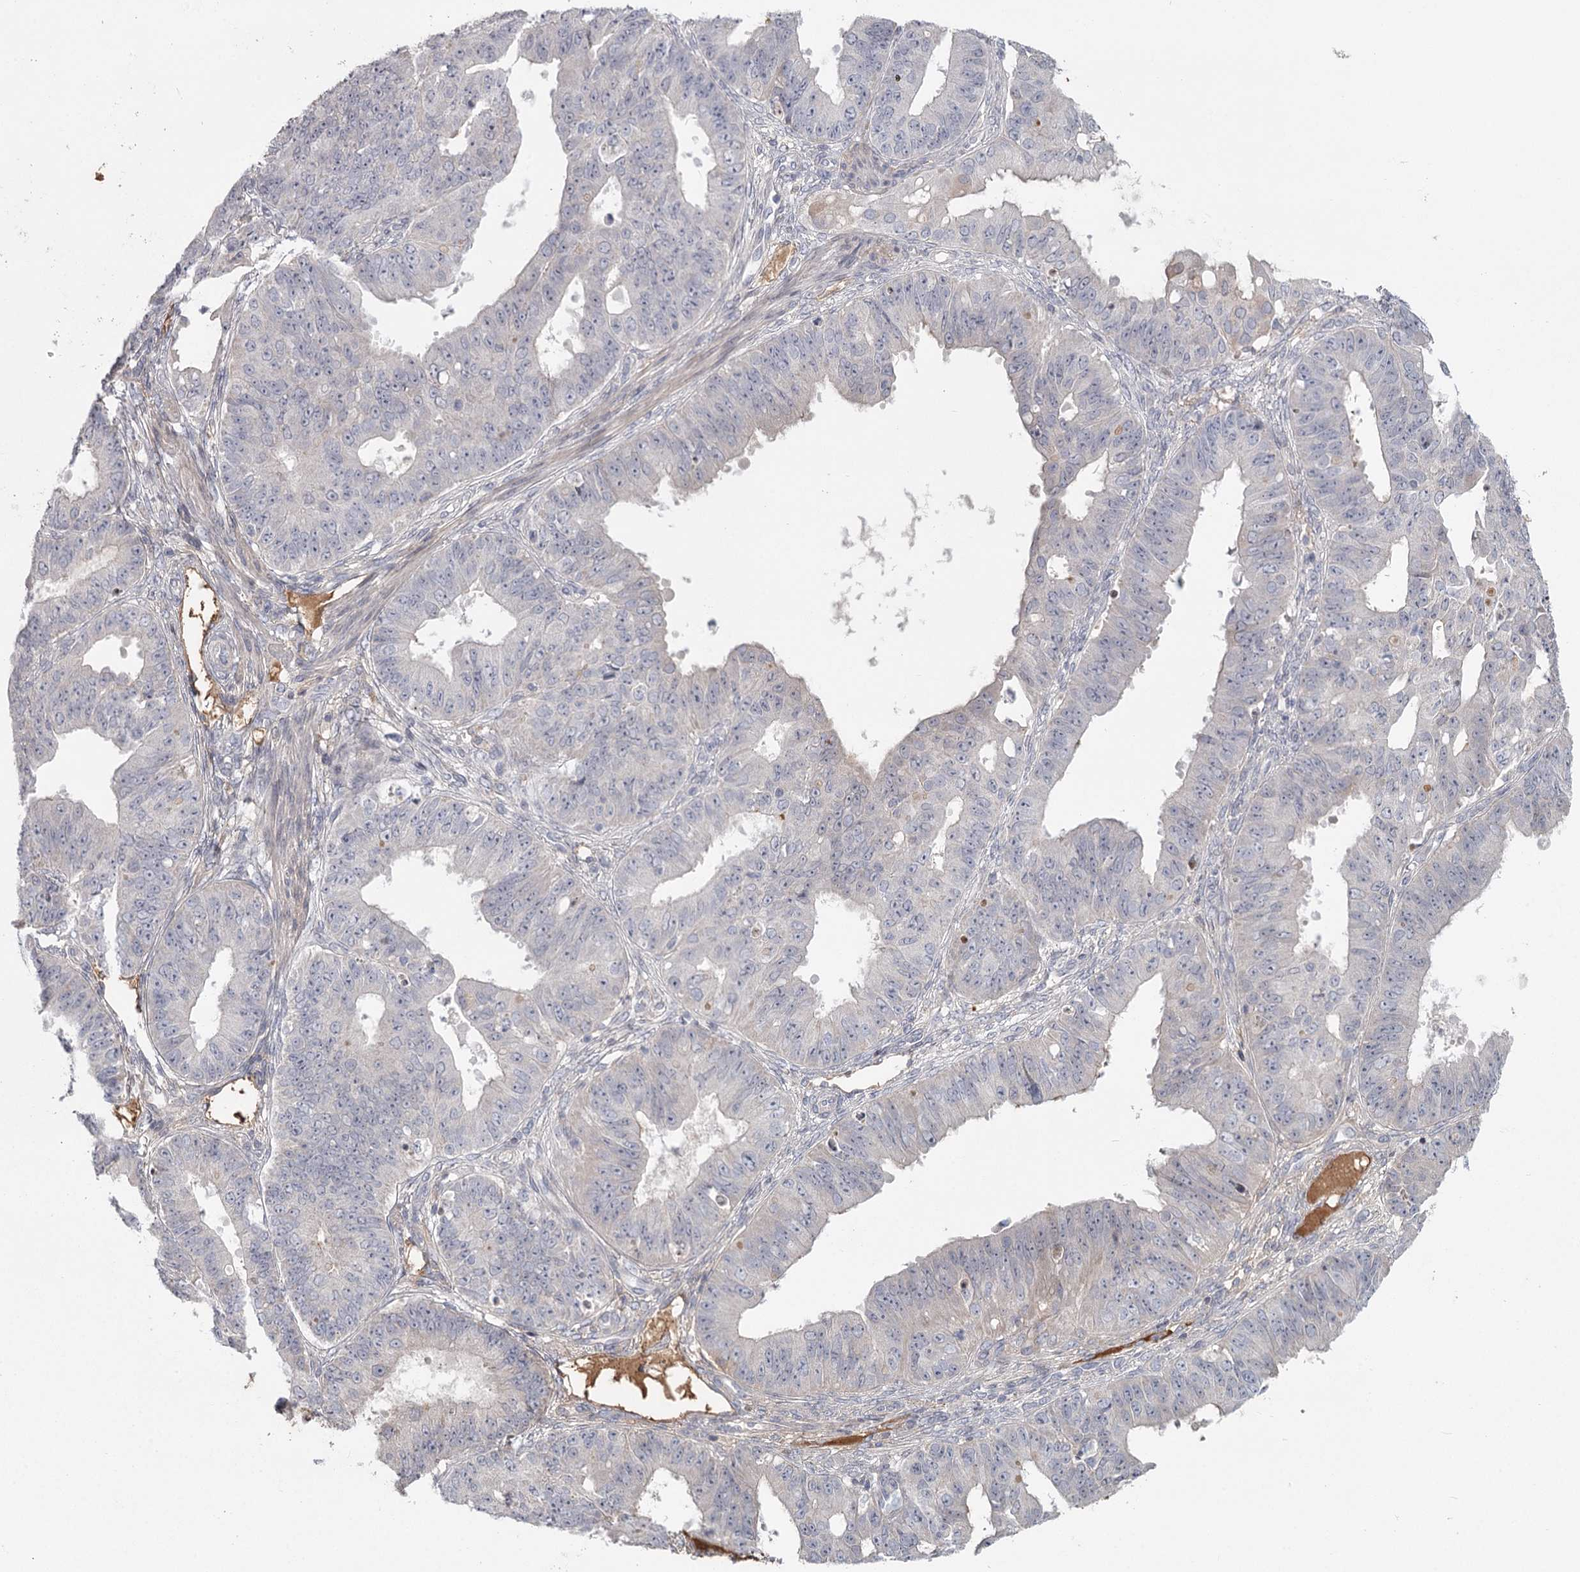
{"staining": {"intensity": "negative", "quantity": "none", "location": "none"}, "tissue": "ovarian cancer", "cell_type": "Tumor cells", "image_type": "cancer", "snomed": [{"axis": "morphology", "description": "Carcinoma, endometroid"}, {"axis": "topography", "description": "Appendix"}, {"axis": "topography", "description": "Ovary"}], "caption": "This is an immunohistochemistry (IHC) micrograph of human endometroid carcinoma (ovarian). There is no positivity in tumor cells.", "gene": "DHRS9", "patient": {"sex": "female", "age": 42}}